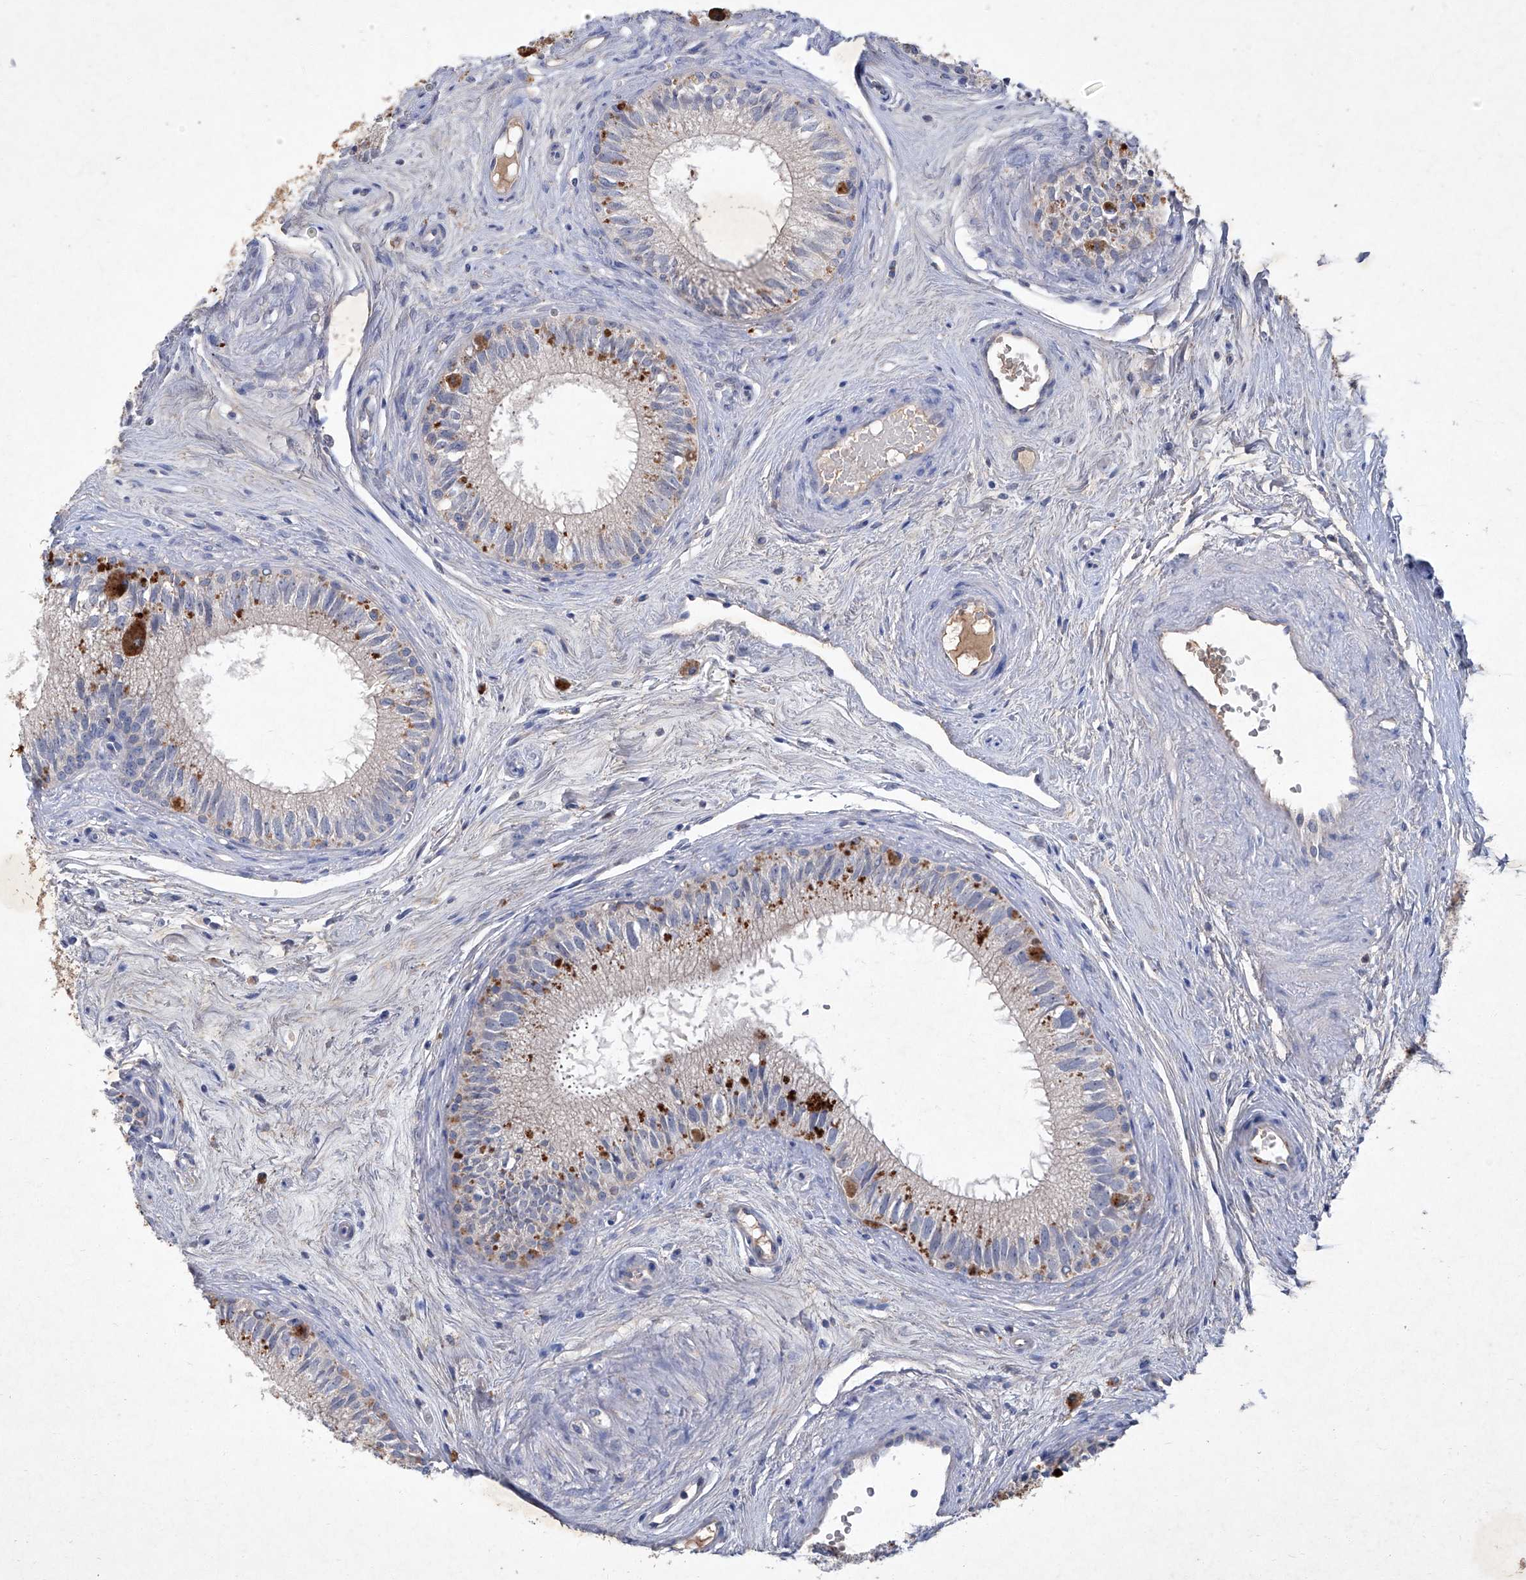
{"staining": {"intensity": "moderate", "quantity": "<25%", "location": "cytoplasmic/membranous"}, "tissue": "epididymis", "cell_type": "Glandular cells", "image_type": "normal", "snomed": [{"axis": "morphology", "description": "Normal tissue, NOS"}, {"axis": "topography", "description": "Epididymis"}], "caption": "Immunohistochemistry (IHC) histopathology image of benign epididymis: human epididymis stained using IHC exhibits low levels of moderate protein expression localized specifically in the cytoplasmic/membranous of glandular cells, appearing as a cytoplasmic/membranous brown color.", "gene": "SBK2", "patient": {"sex": "male", "age": 71}}